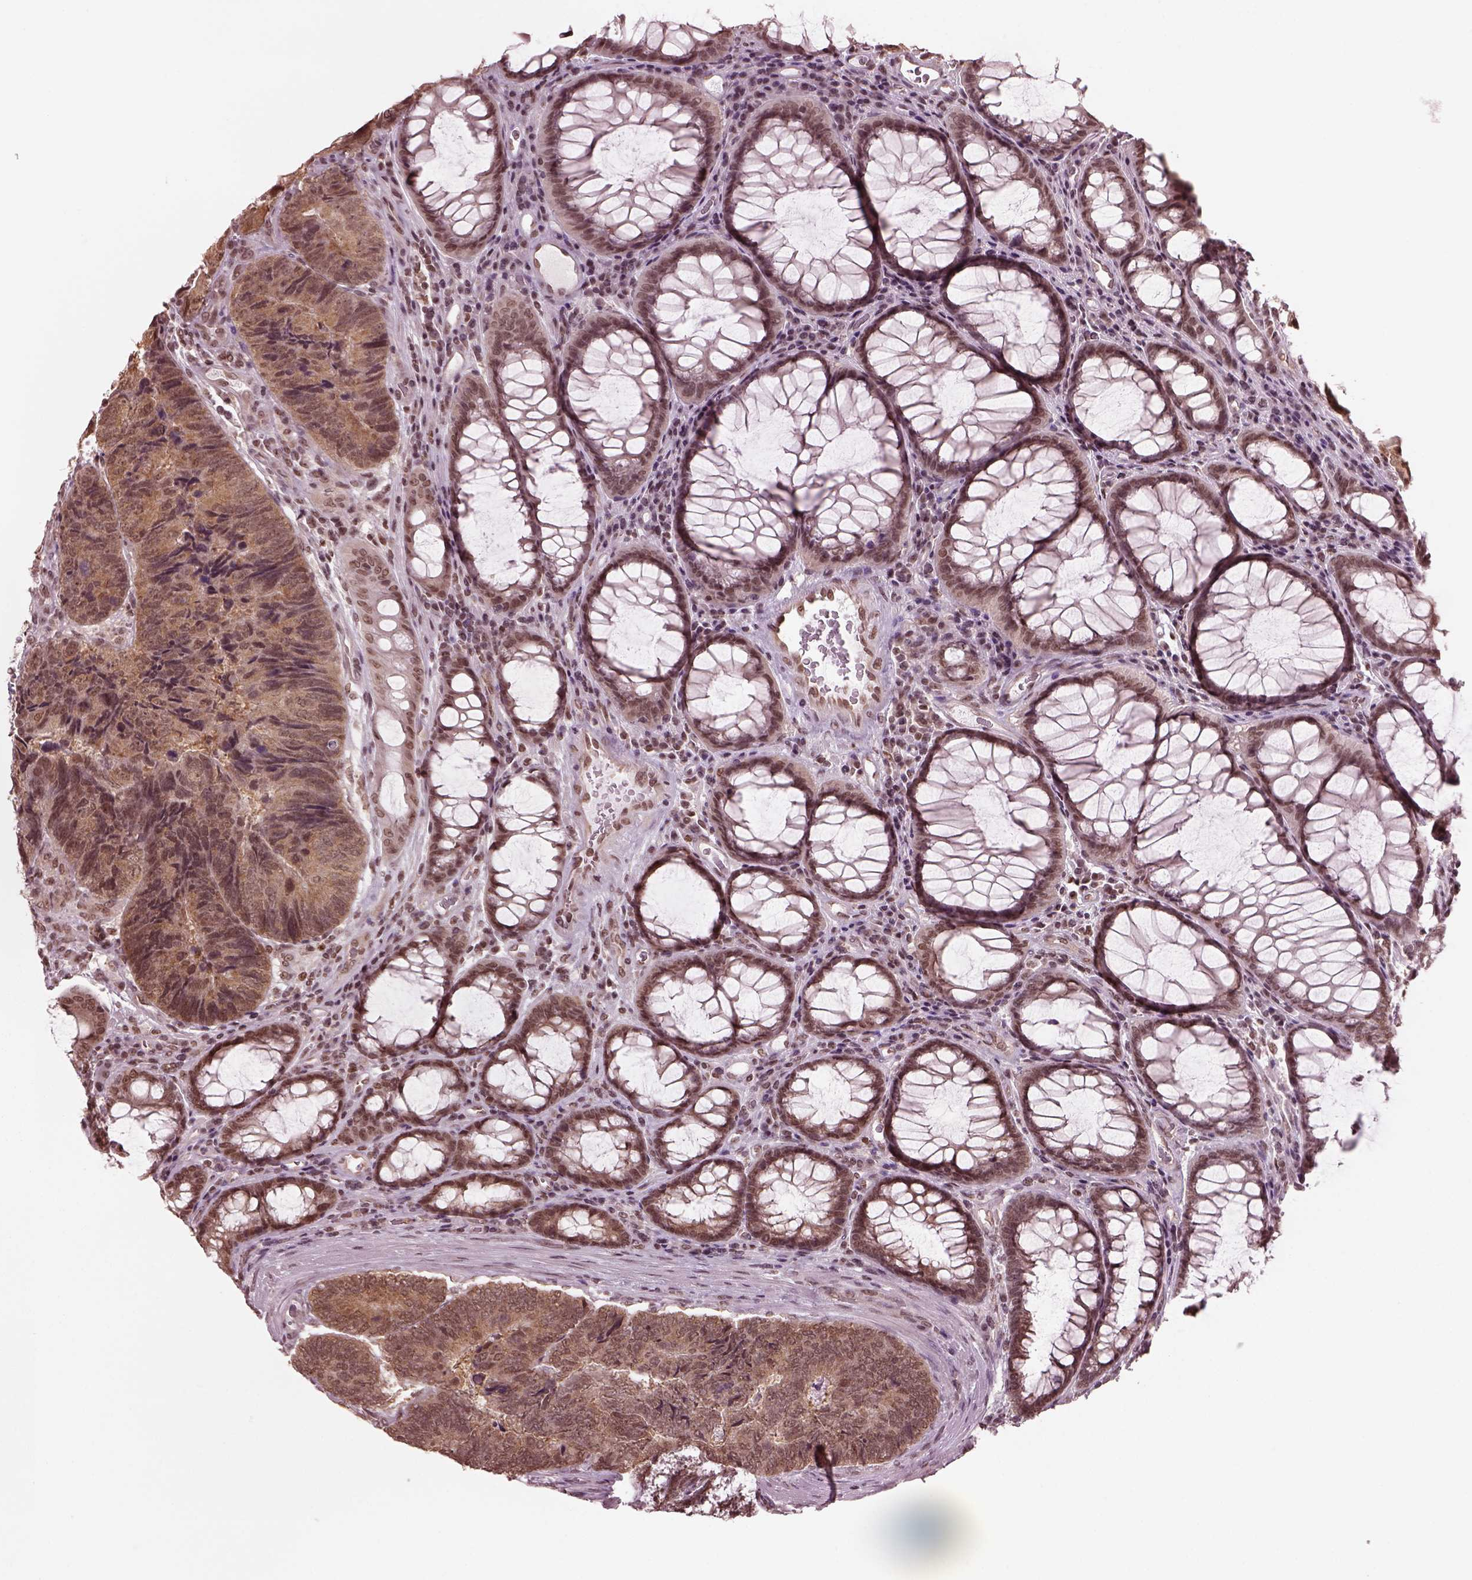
{"staining": {"intensity": "moderate", "quantity": ">75%", "location": "cytoplasmic/membranous,nuclear"}, "tissue": "colorectal cancer", "cell_type": "Tumor cells", "image_type": "cancer", "snomed": [{"axis": "morphology", "description": "Adenocarcinoma, NOS"}, {"axis": "topography", "description": "Colon"}], "caption": "A medium amount of moderate cytoplasmic/membranous and nuclear staining is present in about >75% of tumor cells in colorectal cancer (adenocarcinoma) tissue.", "gene": "RUVBL2", "patient": {"sex": "female", "age": 67}}